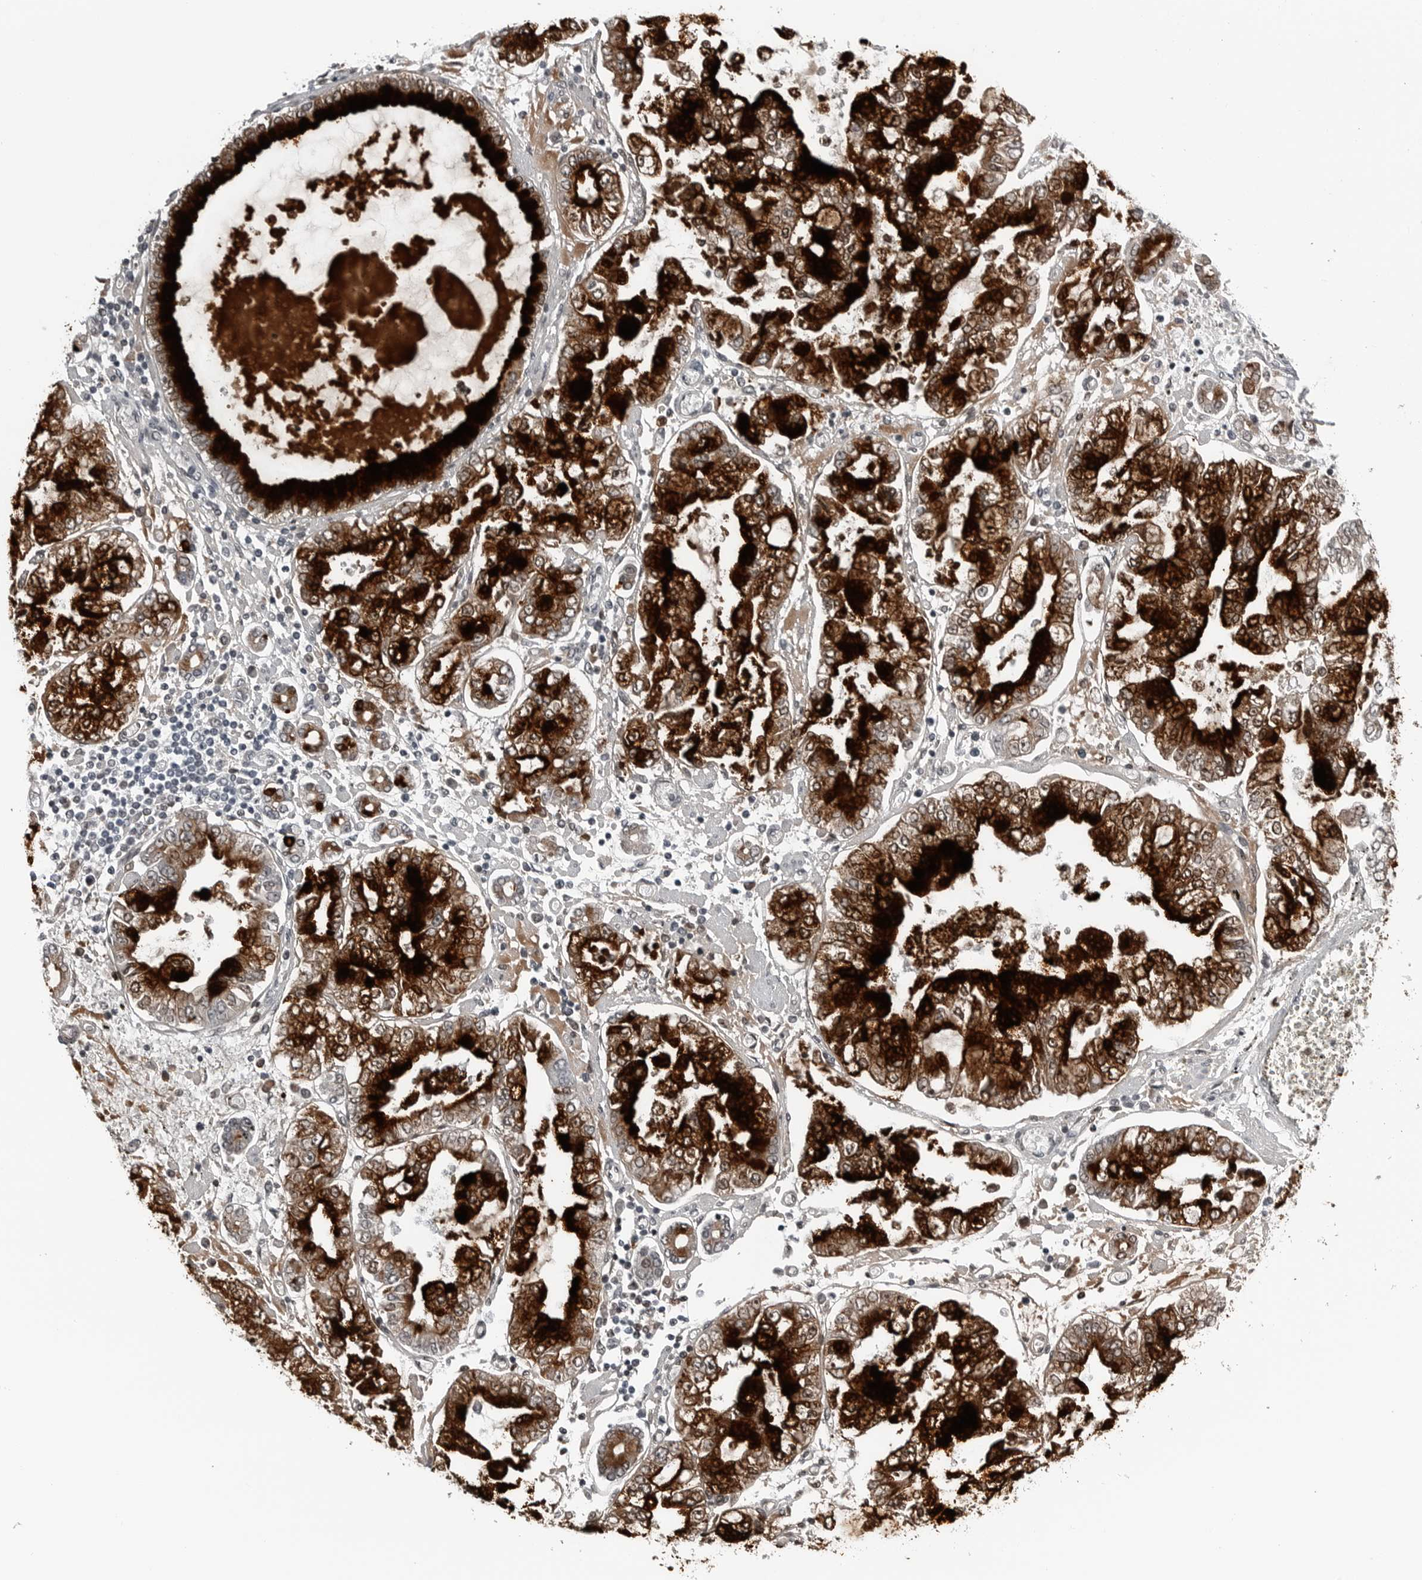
{"staining": {"intensity": "strong", "quantity": ">75%", "location": "cytoplasmic/membranous"}, "tissue": "stomach cancer", "cell_type": "Tumor cells", "image_type": "cancer", "snomed": [{"axis": "morphology", "description": "Adenocarcinoma, NOS"}, {"axis": "topography", "description": "Stomach"}], "caption": "Stomach cancer stained for a protein (brown) displays strong cytoplasmic/membranous positive staining in about >75% of tumor cells.", "gene": "SPINK1", "patient": {"sex": "male", "age": 76}}